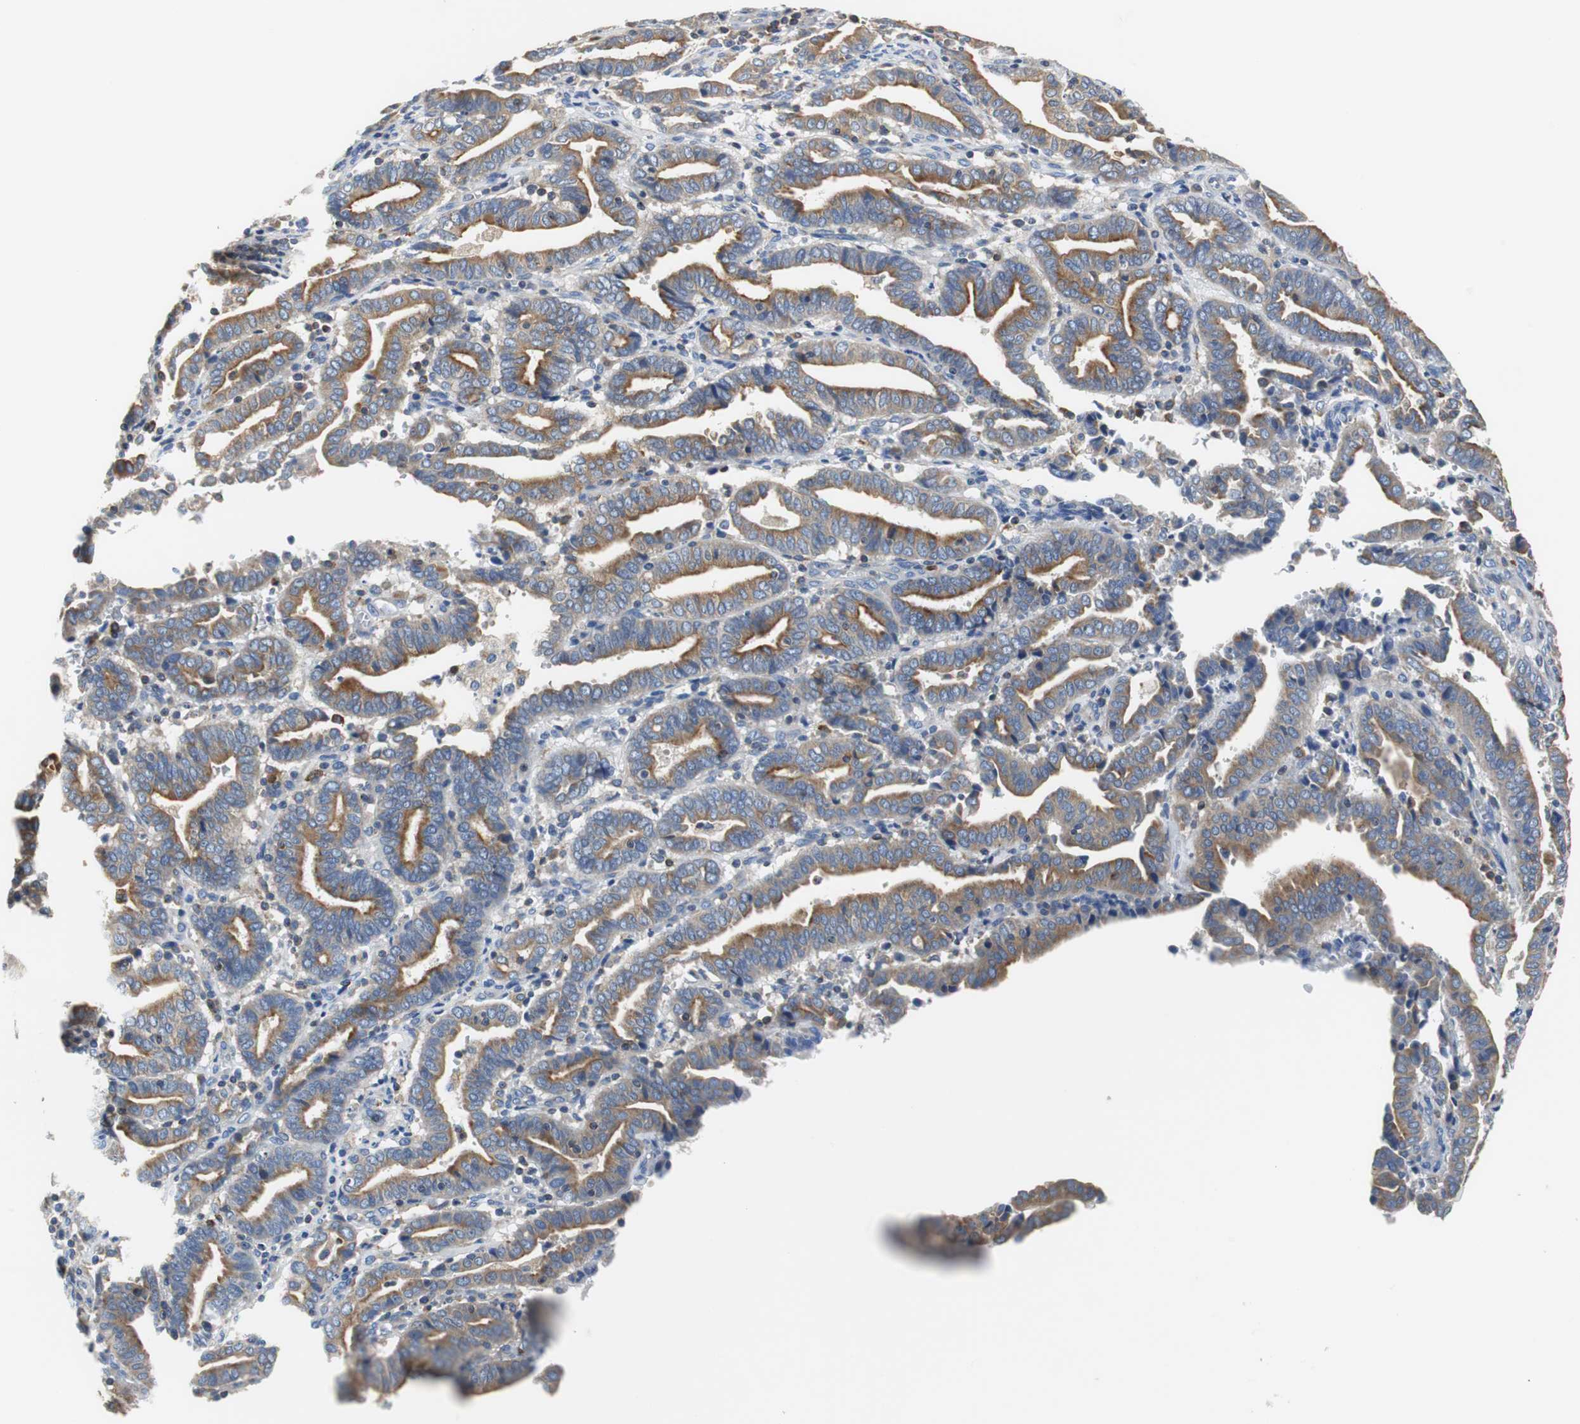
{"staining": {"intensity": "strong", "quantity": ">75%", "location": "cytoplasmic/membranous"}, "tissue": "endometrial cancer", "cell_type": "Tumor cells", "image_type": "cancer", "snomed": [{"axis": "morphology", "description": "Adenocarcinoma, NOS"}, {"axis": "topography", "description": "Uterus"}], "caption": "This histopathology image reveals adenocarcinoma (endometrial) stained with immunohistochemistry to label a protein in brown. The cytoplasmic/membranous of tumor cells show strong positivity for the protein. Nuclei are counter-stained blue.", "gene": "VAMP8", "patient": {"sex": "female", "age": 83}}